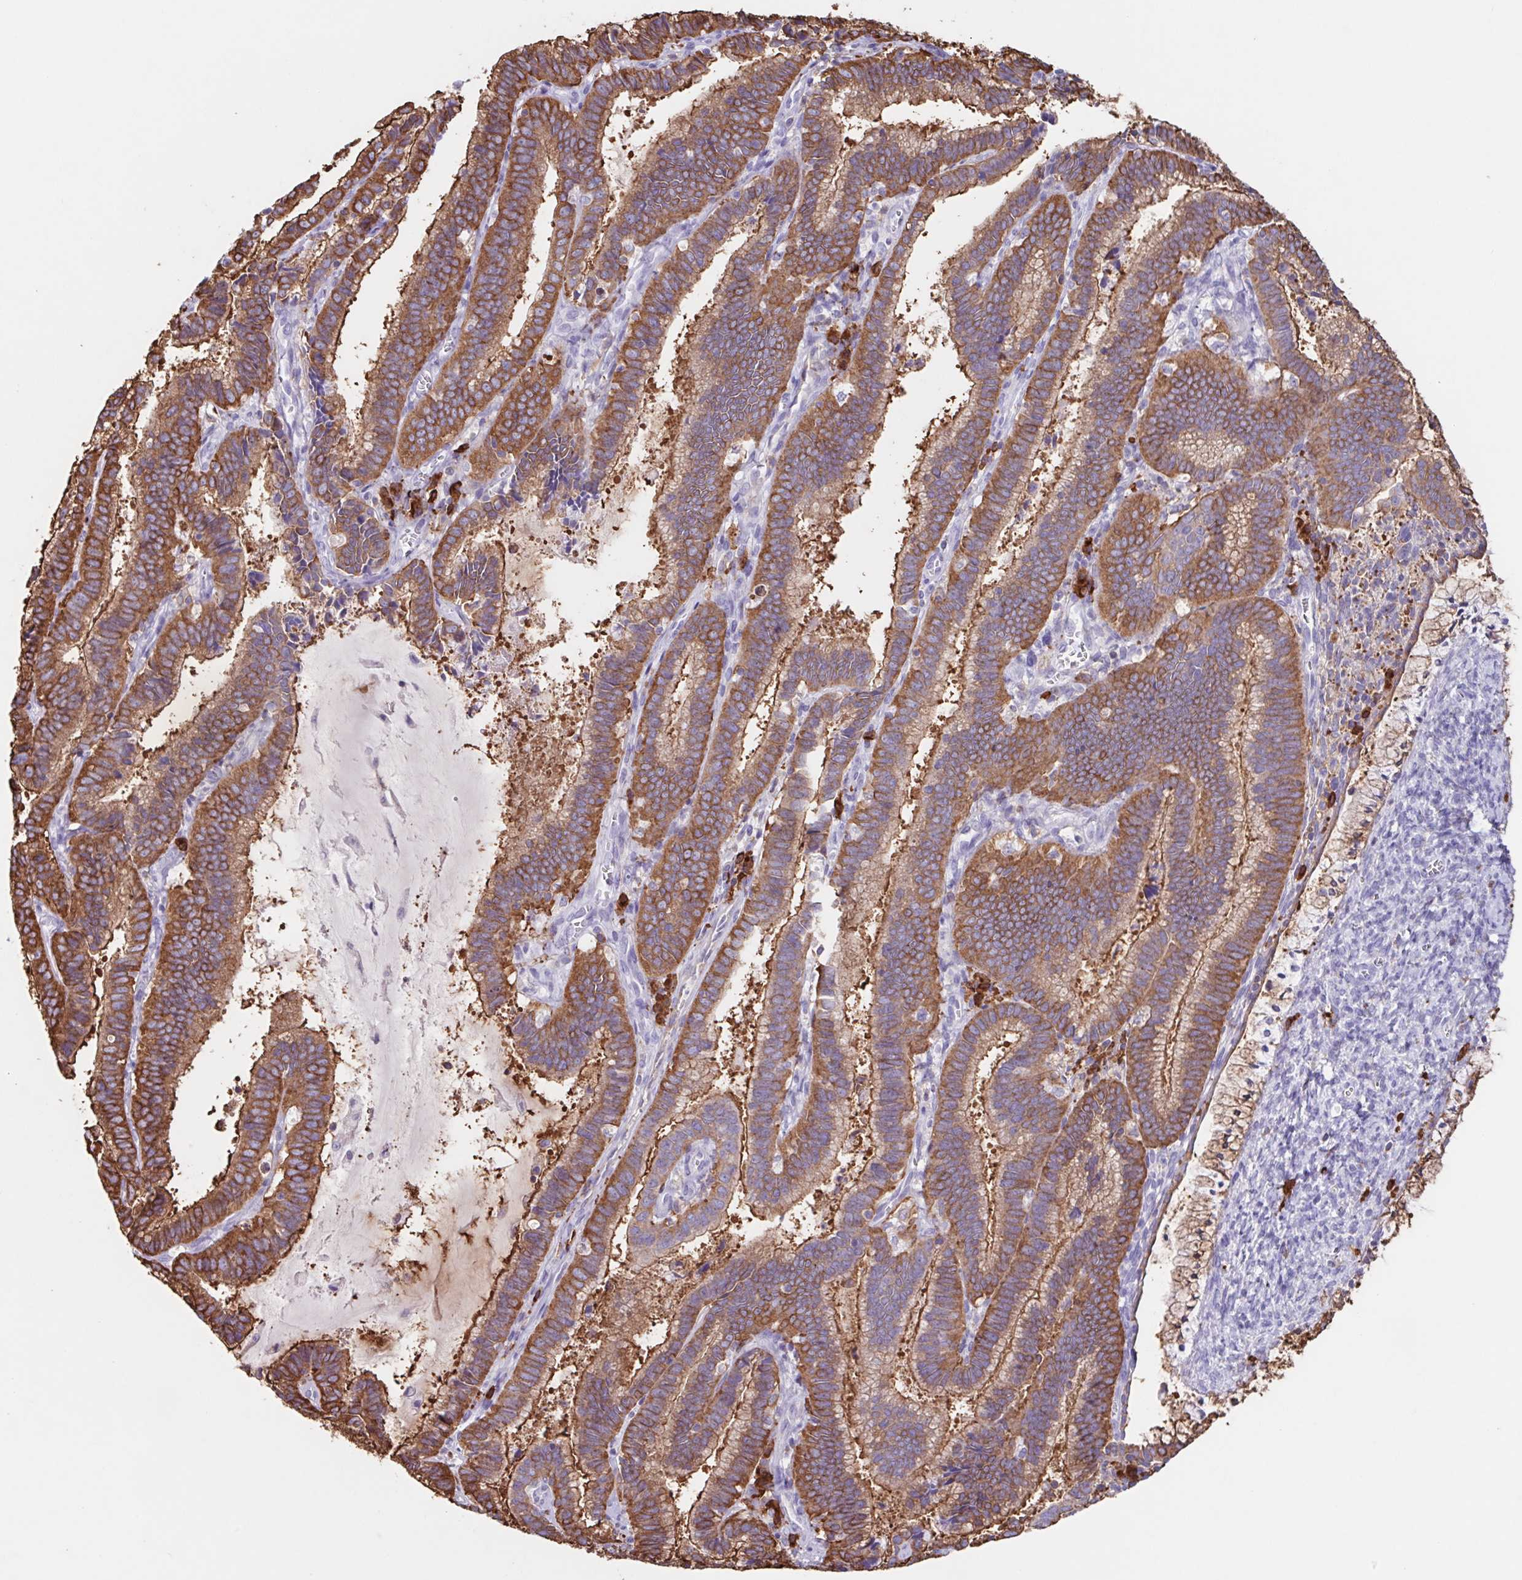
{"staining": {"intensity": "moderate", "quantity": ">75%", "location": "cytoplasmic/membranous"}, "tissue": "cervical cancer", "cell_type": "Tumor cells", "image_type": "cancer", "snomed": [{"axis": "morphology", "description": "Adenocarcinoma, NOS"}, {"axis": "topography", "description": "Cervix"}], "caption": "Protein staining exhibits moderate cytoplasmic/membranous staining in about >75% of tumor cells in cervical cancer.", "gene": "TPD52", "patient": {"sex": "female", "age": 61}}